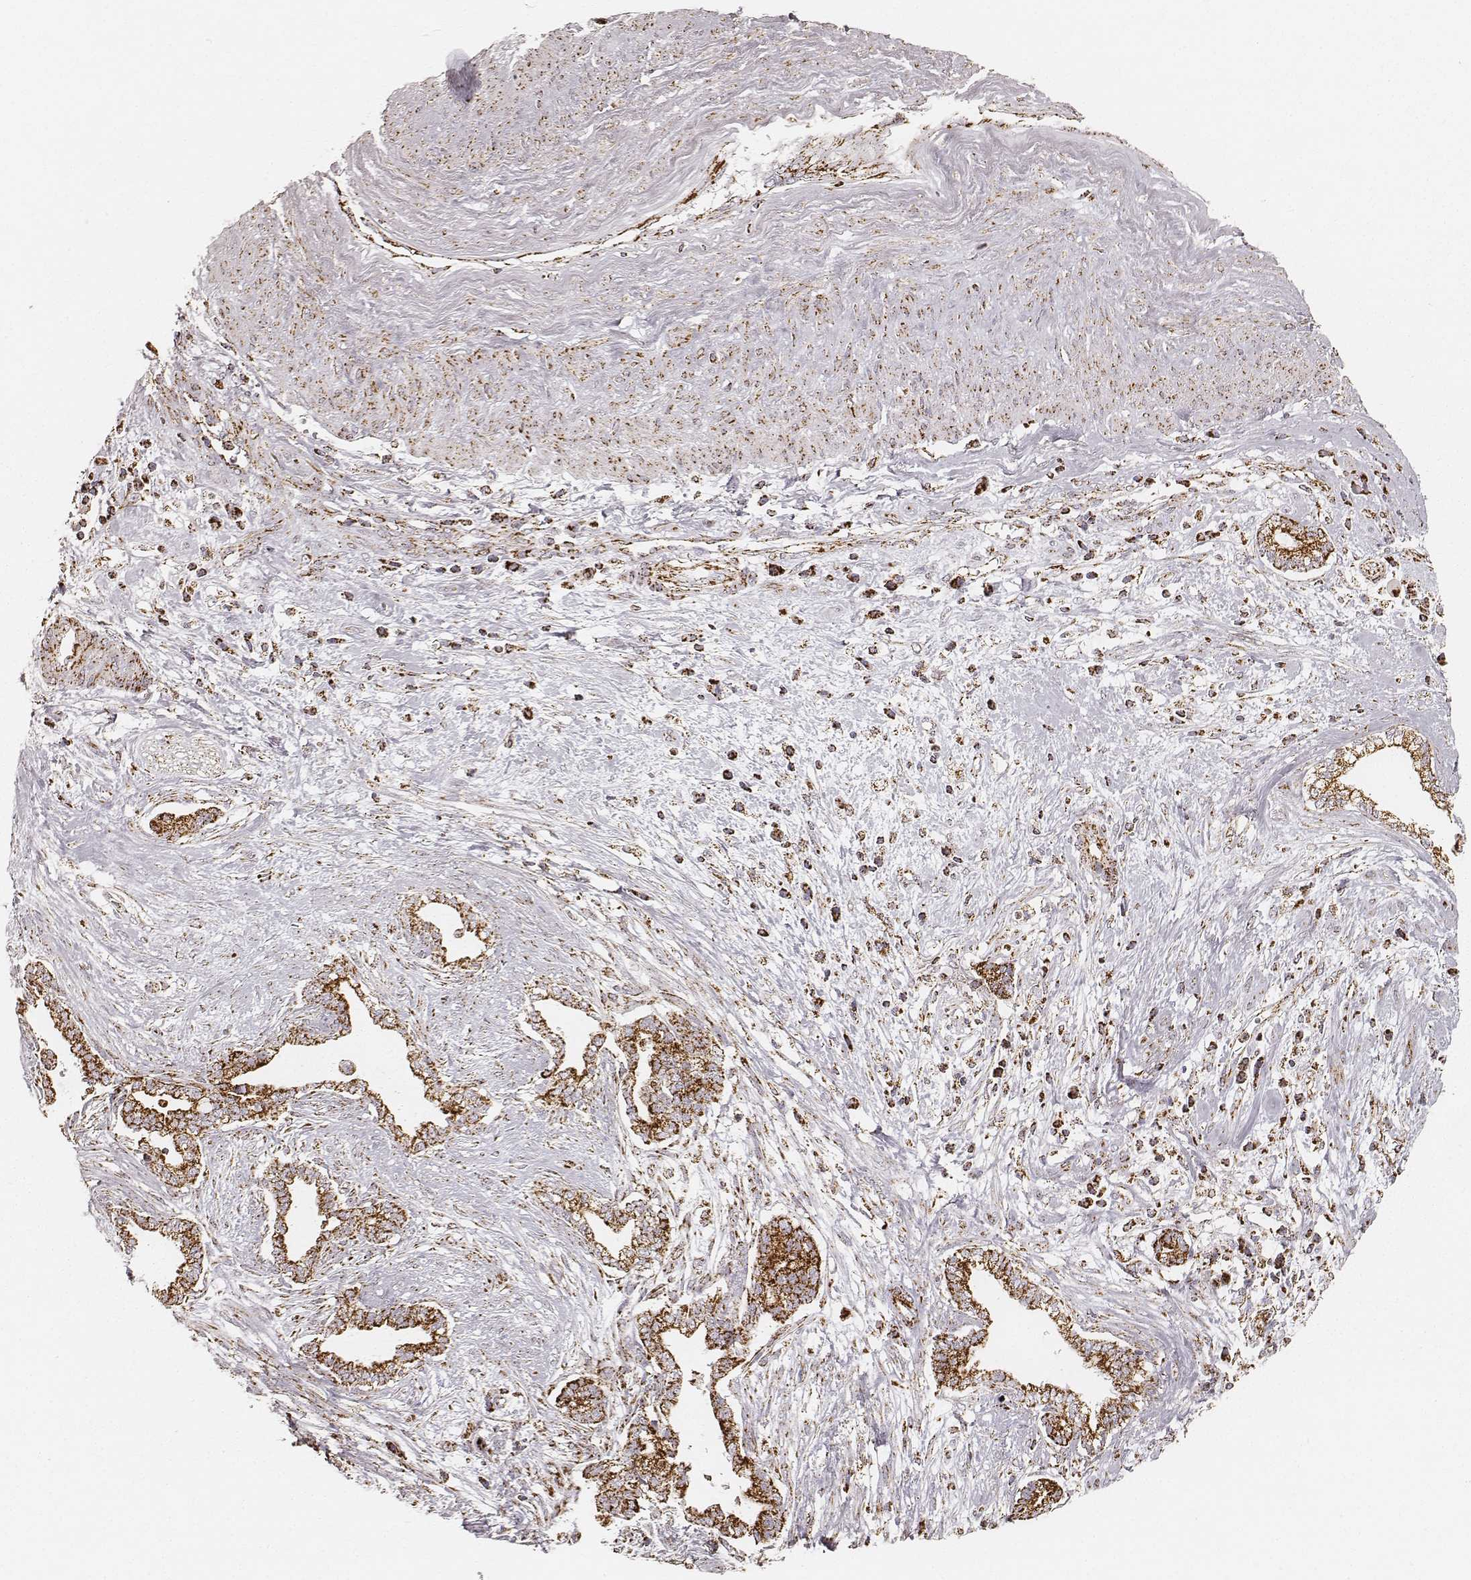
{"staining": {"intensity": "strong", "quantity": ">75%", "location": "cytoplasmic/membranous"}, "tissue": "cervical cancer", "cell_type": "Tumor cells", "image_type": "cancer", "snomed": [{"axis": "morphology", "description": "Adenocarcinoma, NOS"}, {"axis": "topography", "description": "Cervix"}], "caption": "Tumor cells exhibit strong cytoplasmic/membranous staining in approximately >75% of cells in adenocarcinoma (cervical).", "gene": "CS", "patient": {"sex": "female", "age": 62}}